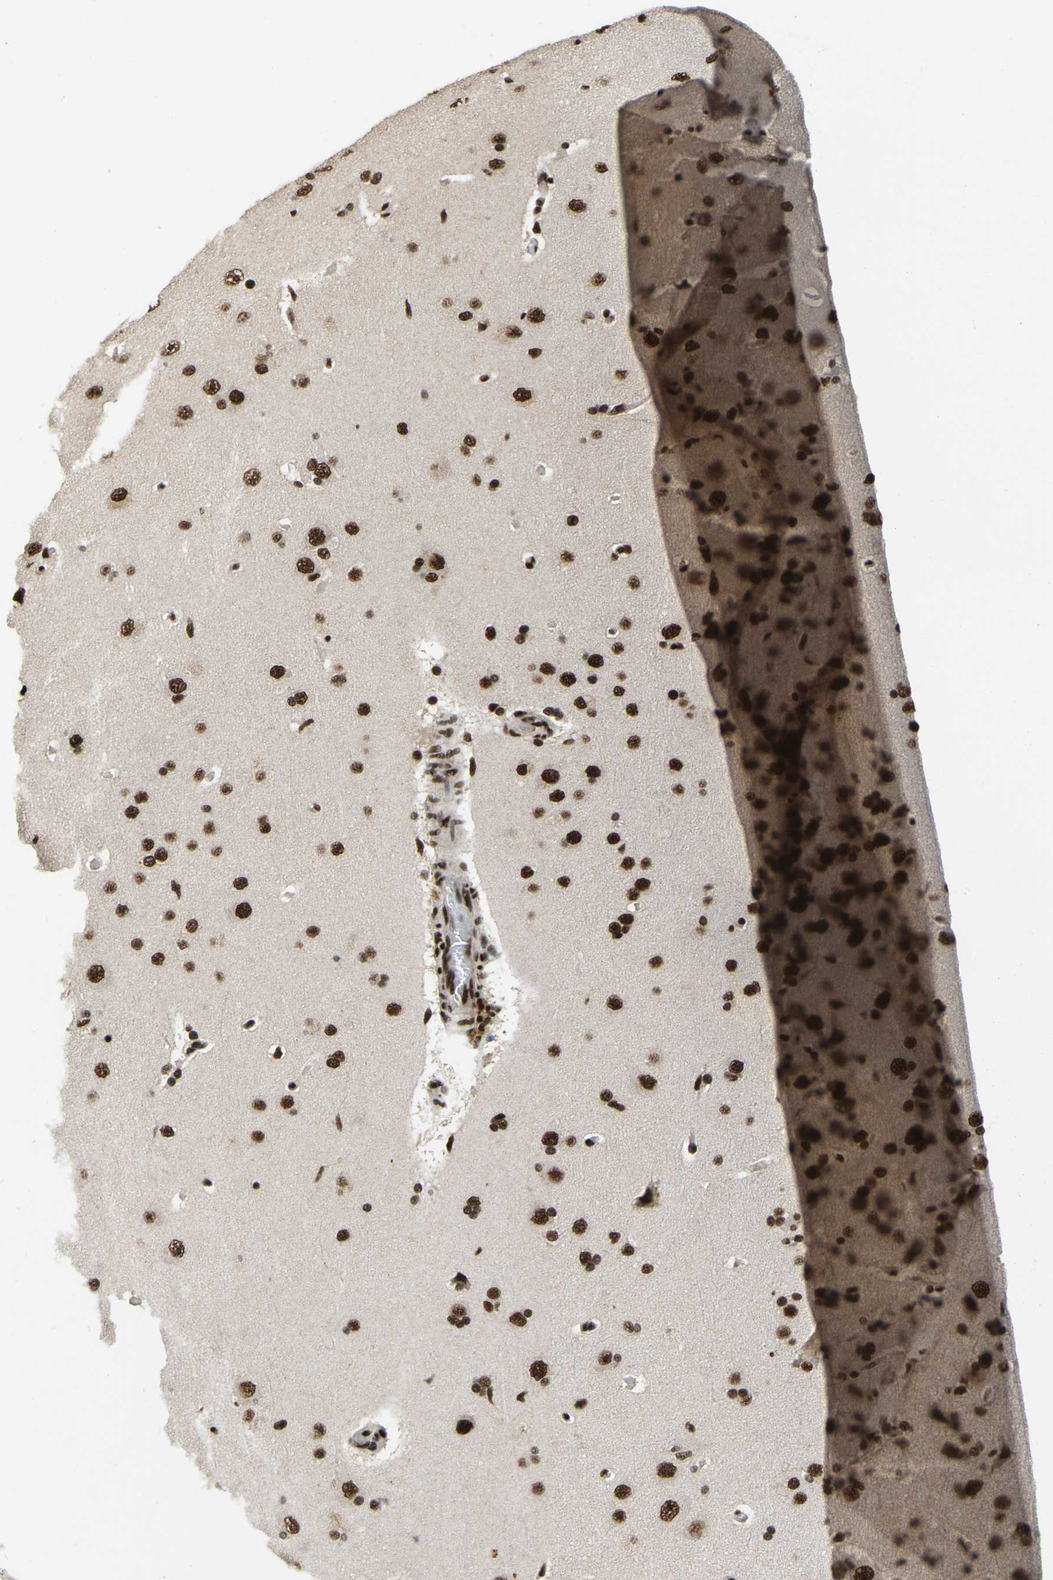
{"staining": {"intensity": "strong", "quantity": ">75%", "location": "nuclear"}, "tissue": "cerebral cortex", "cell_type": "Endothelial cells", "image_type": "normal", "snomed": [{"axis": "morphology", "description": "Normal tissue, NOS"}, {"axis": "topography", "description": "Cerebral cortex"}], "caption": "Immunohistochemical staining of unremarkable cerebral cortex reveals >75% levels of strong nuclear protein positivity in about >75% of endothelial cells.", "gene": "TBL1XR1", "patient": {"sex": "male", "age": 62}}